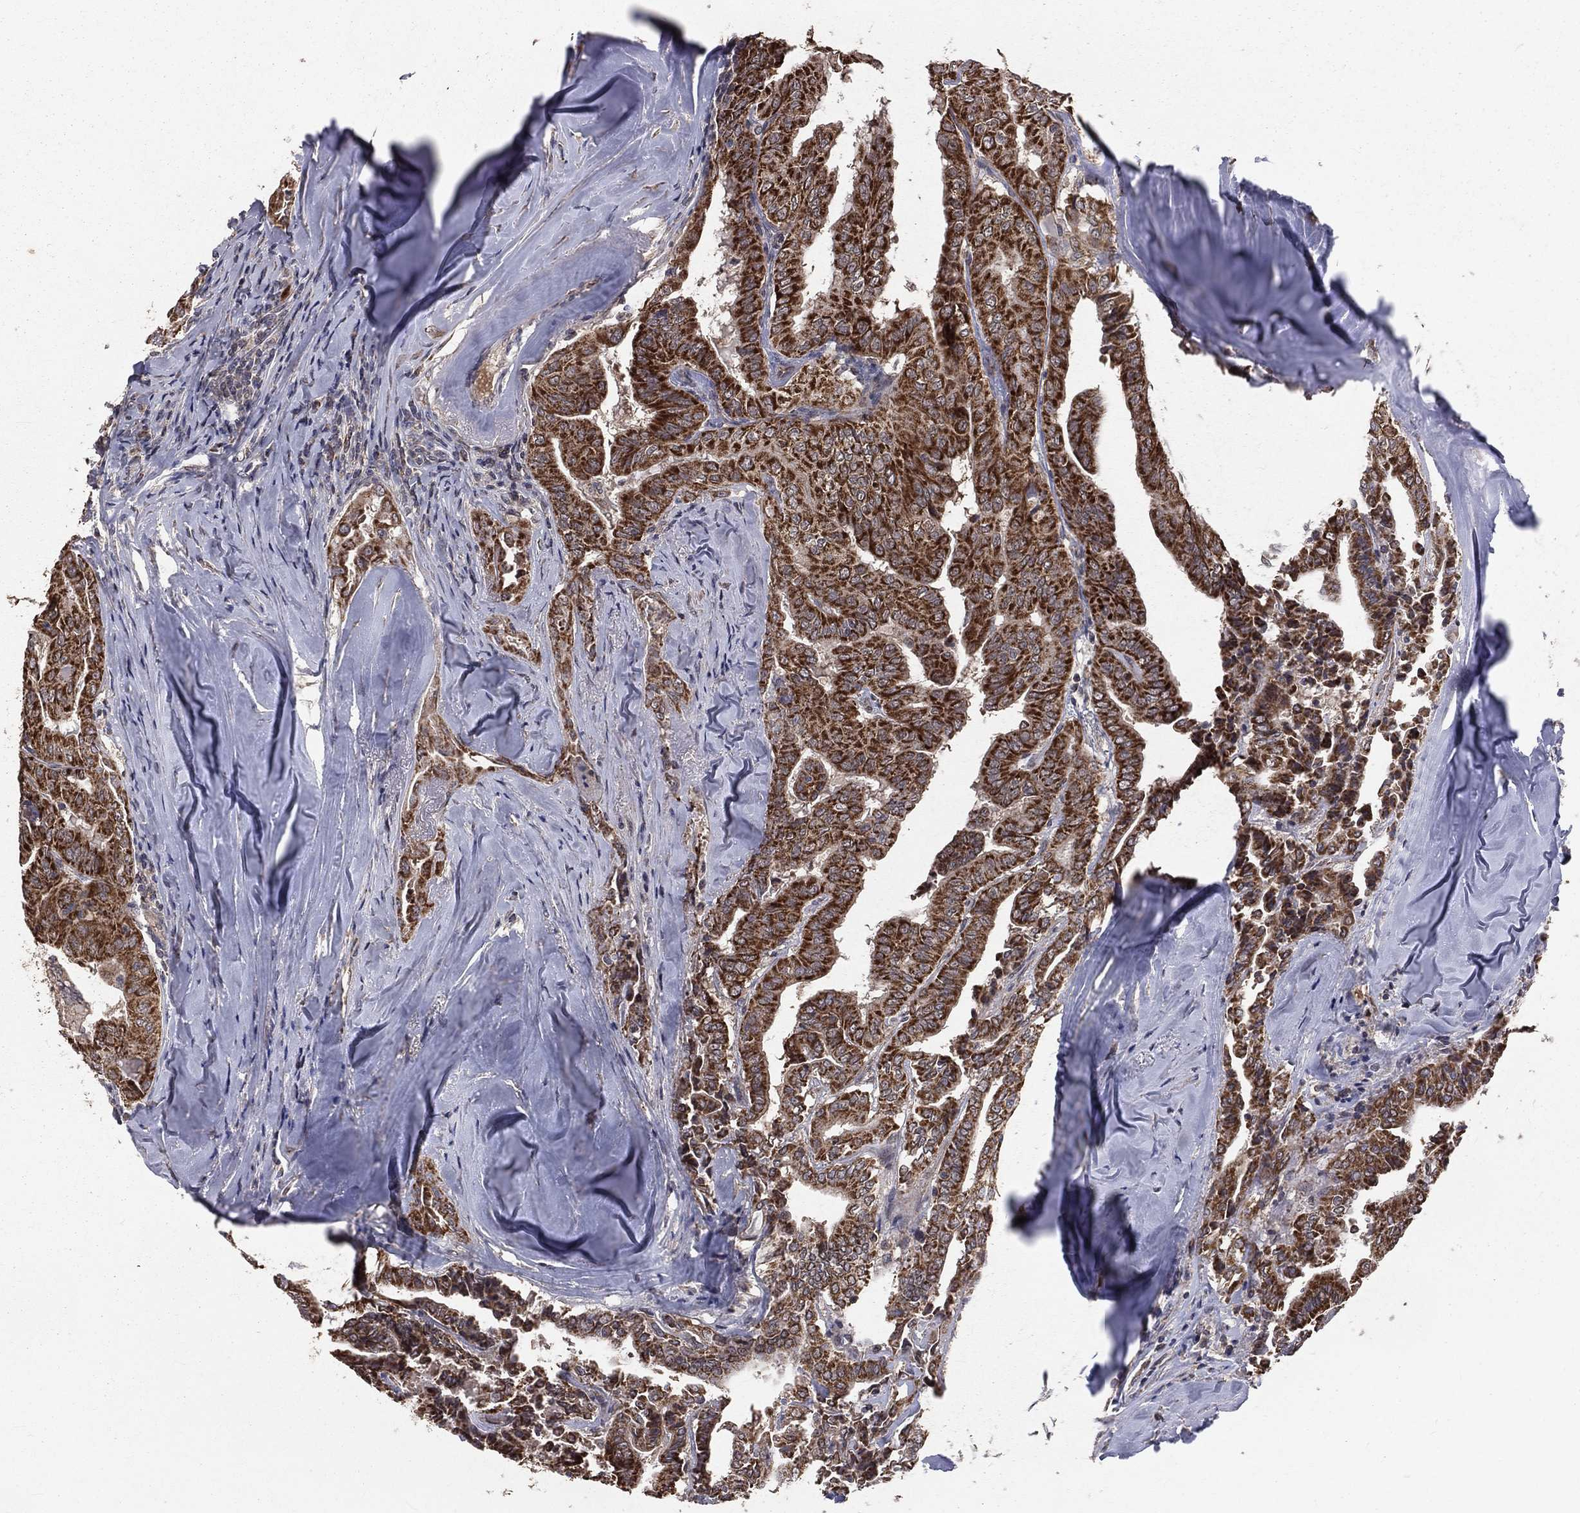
{"staining": {"intensity": "strong", "quantity": "25%-75%", "location": "cytoplasmic/membranous"}, "tissue": "thyroid cancer", "cell_type": "Tumor cells", "image_type": "cancer", "snomed": [{"axis": "morphology", "description": "Papillary adenocarcinoma, NOS"}, {"axis": "topography", "description": "Thyroid gland"}], "caption": "Immunohistochemical staining of human thyroid papillary adenocarcinoma shows high levels of strong cytoplasmic/membranous expression in approximately 25%-75% of tumor cells.", "gene": "MRPL46", "patient": {"sex": "female", "age": 68}}